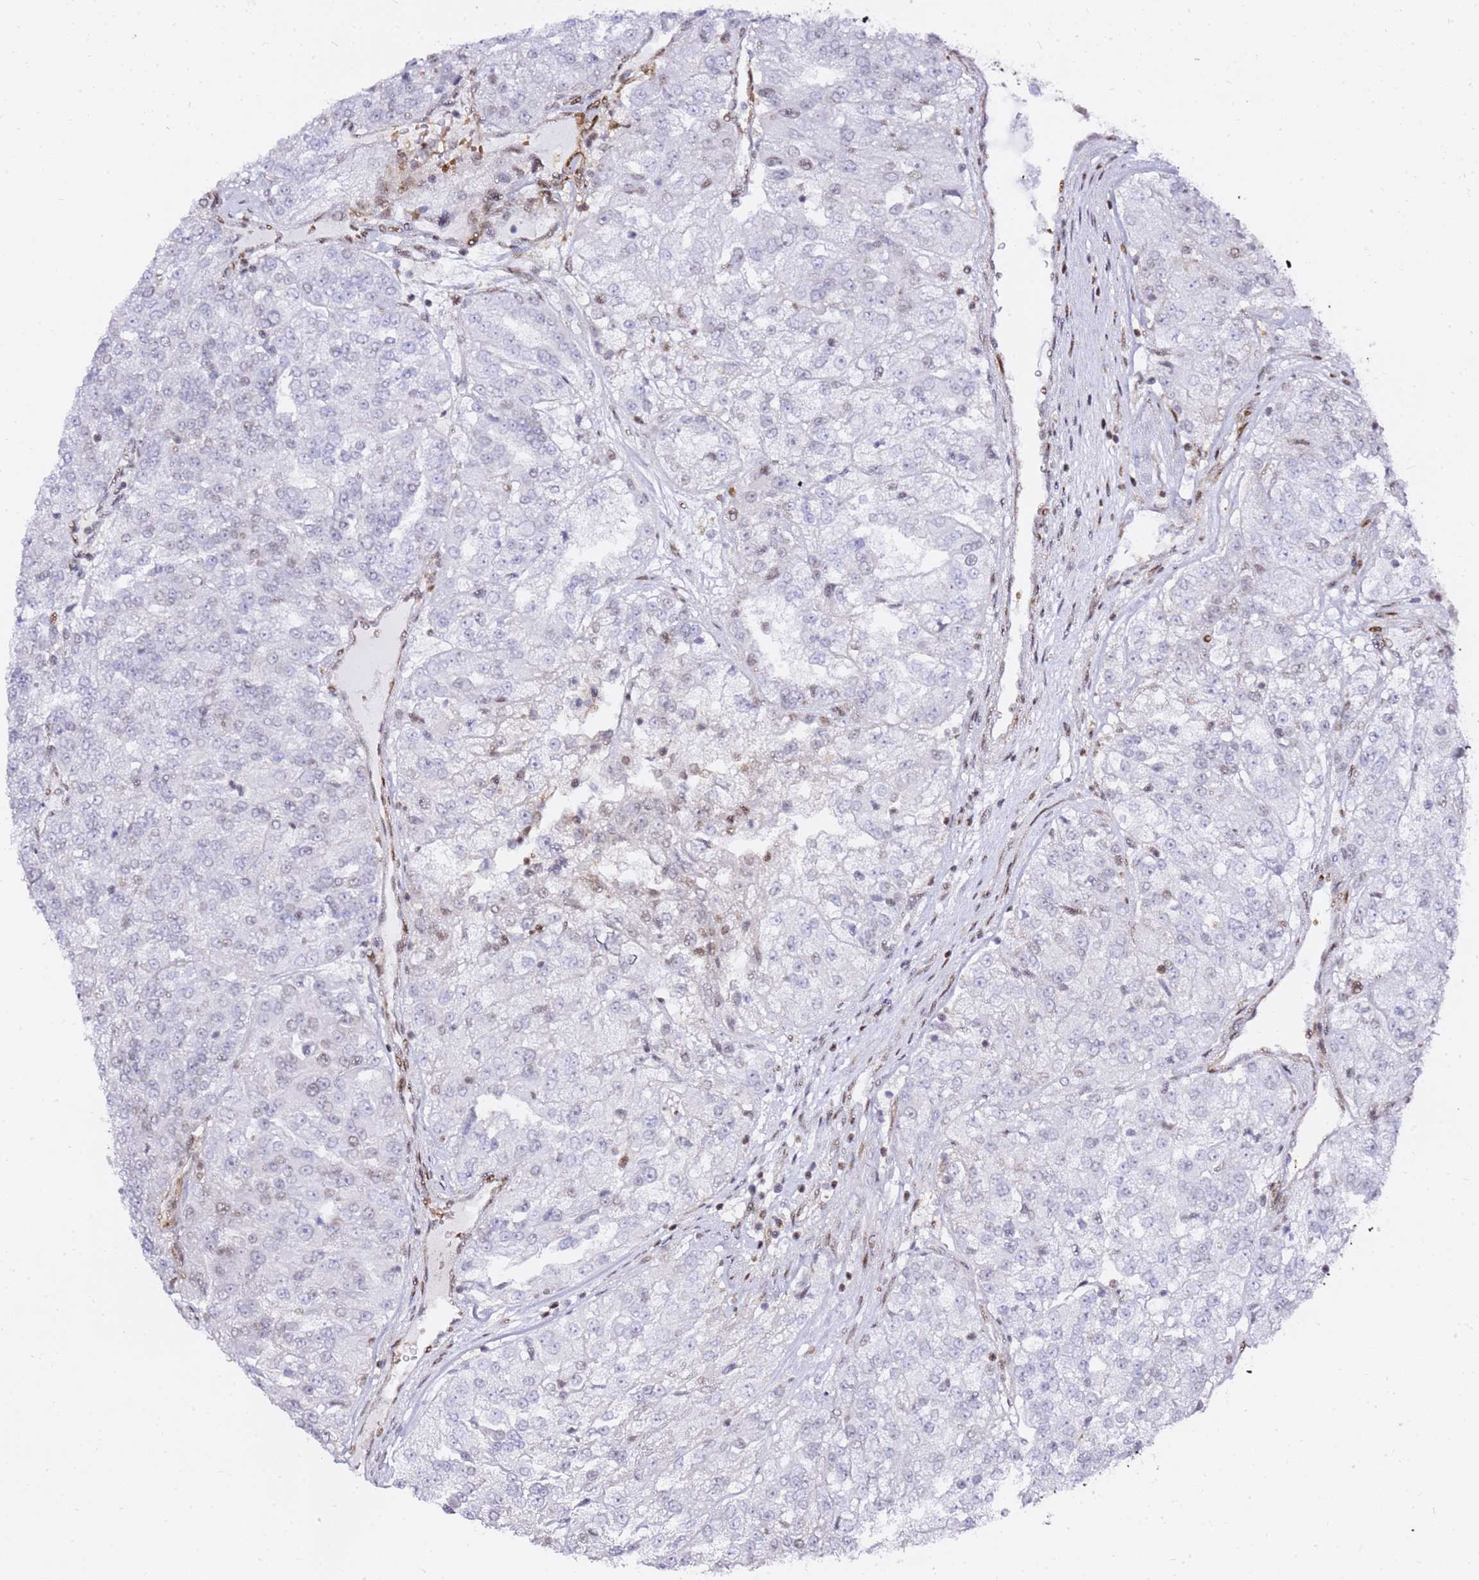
{"staining": {"intensity": "negative", "quantity": "none", "location": "none"}, "tissue": "renal cancer", "cell_type": "Tumor cells", "image_type": "cancer", "snomed": [{"axis": "morphology", "description": "Adenocarcinoma, NOS"}, {"axis": "topography", "description": "Kidney"}], "caption": "IHC of renal cancer shows no staining in tumor cells.", "gene": "GBP2", "patient": {"sex": "female", "age": 63}}